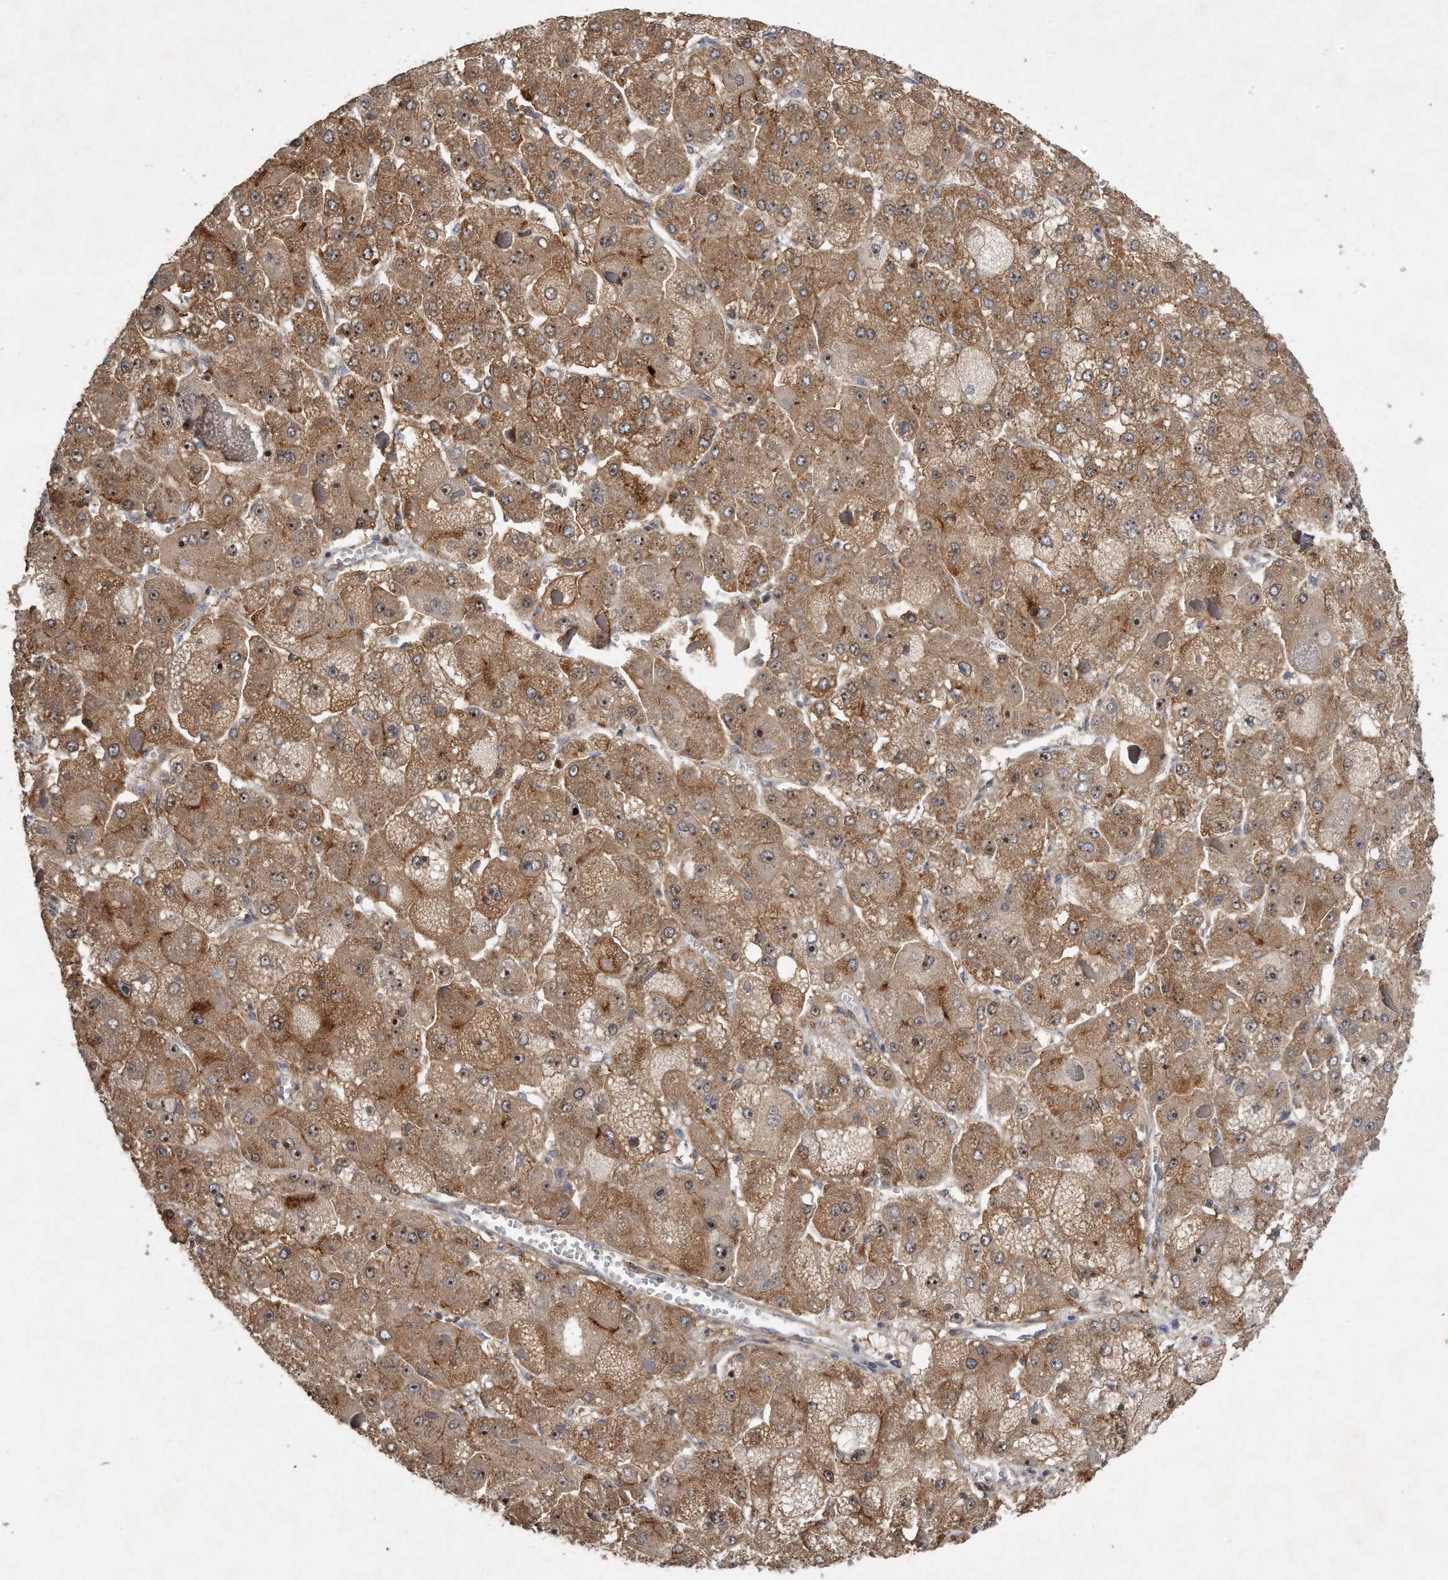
{"staining": {"intensity": "moderate", "quantity": ">75%", "location": "cytoplasmic/membranous,nuclear"}, "tissue": "liver cancer", "cell_type": "Tumor cells", "image_type": "cancer", "snomed": [{"axis": "morphology", "description": "Carcinoma, Hepatocellular, NOS"}, {"axis": "topography", "description": "Liver"}], "caption": "Tumor cells exhibit medium levels of moderate cytoplasmic/membranous and nuclear expression in approximately >75% of cells in hepatocellular carcinoma (liver).", "gene": "PGBD2", "patient": {"sex": "female", "age": 73}}